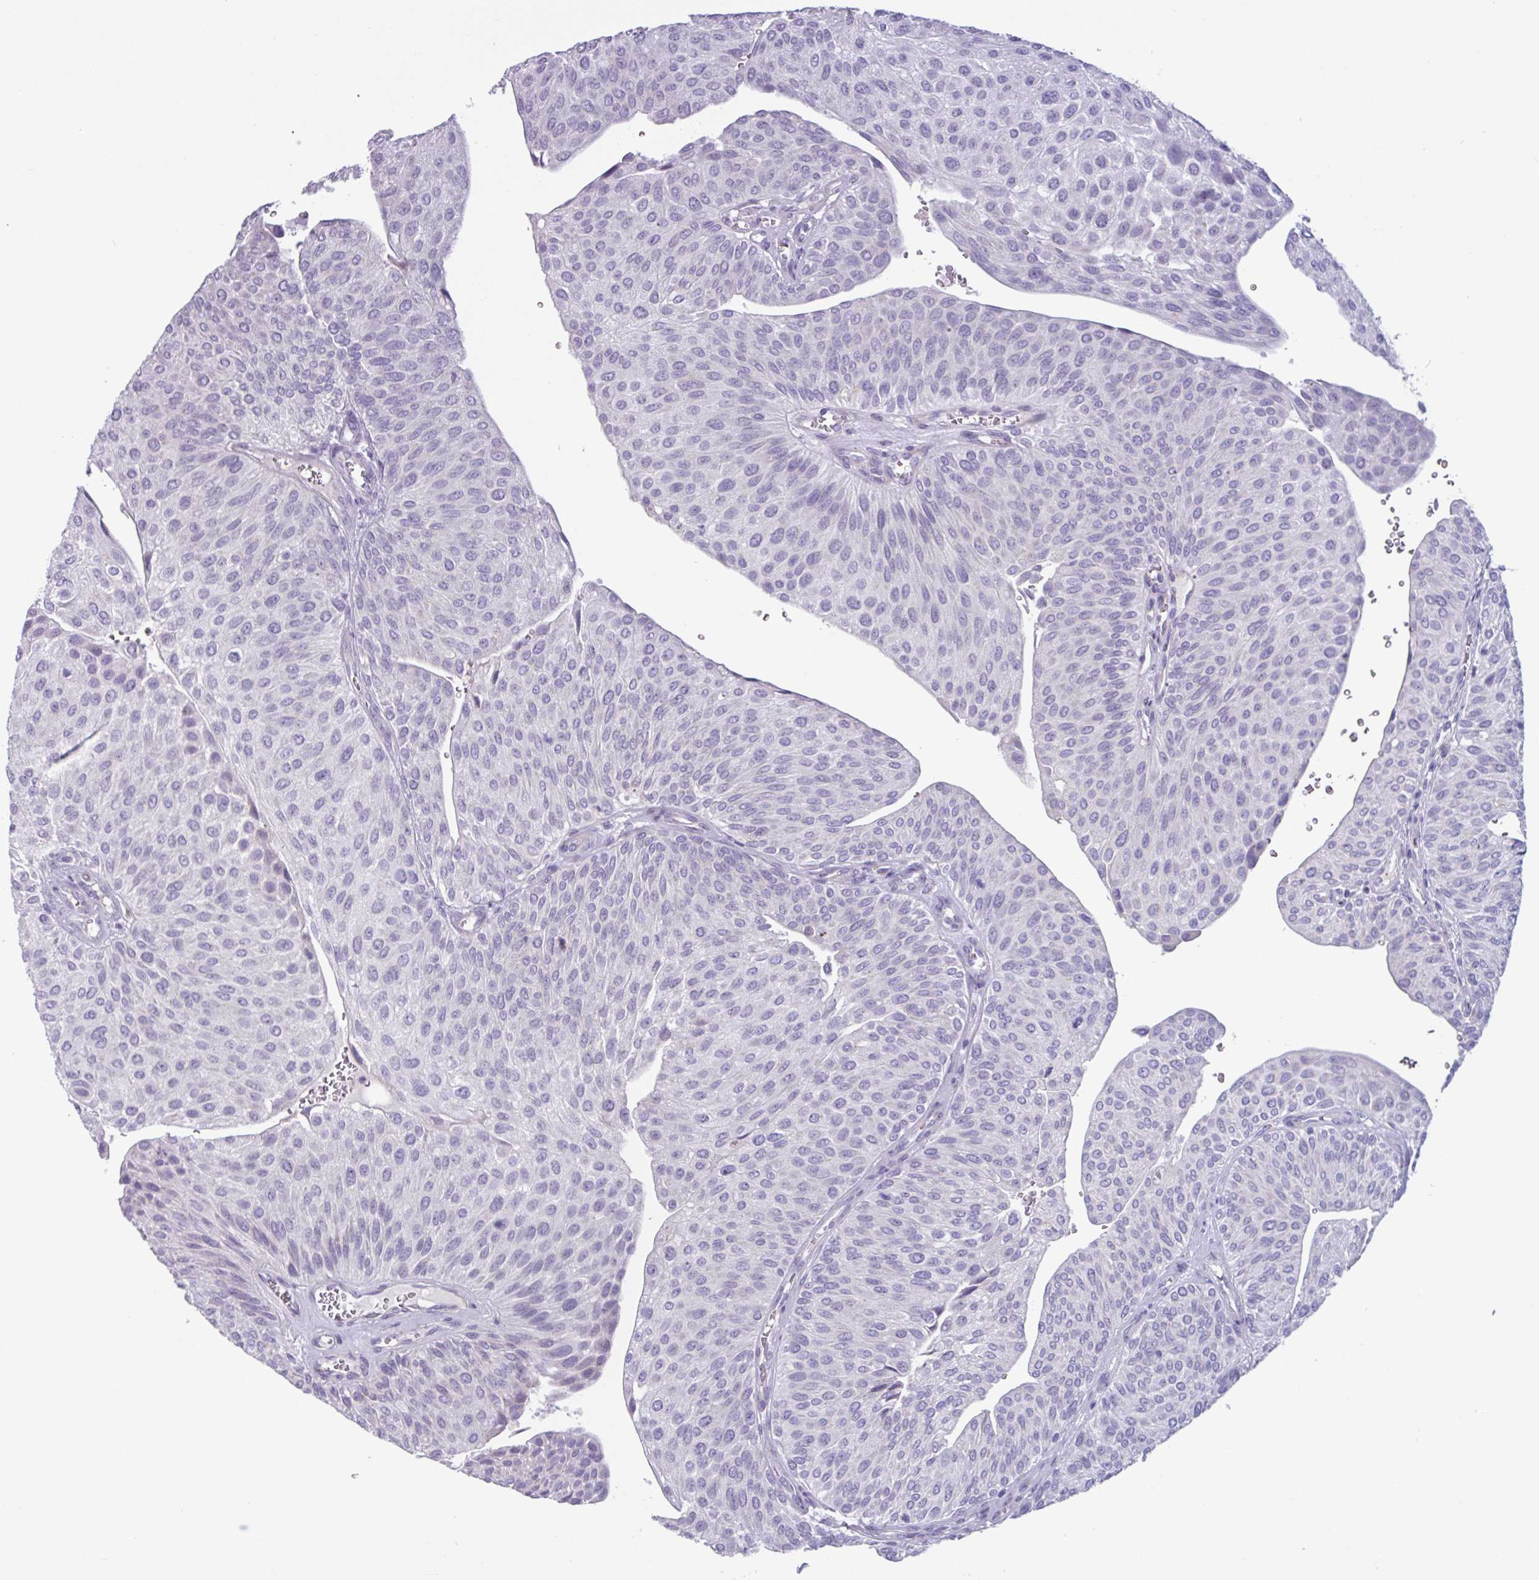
{"staining": {"intensity": "negative", "quantity": "none", "location": "none"}, "tissue": "urothelial cancer", "cell_type": "Tumor cells", "image_type": "cancer", "snomed": [{"axis": "morphology", "description": "Urothelial carcinoma, NOS"}, {"axis": "topography", "description": "Urinary bladder"}], "caption": "Transitional cell carcinoma was stained to show a protein in brown. There is no significant staining in tumor cells.", "gene": "ADGRE1", "patient": {"sex": "male", "age": 67}}